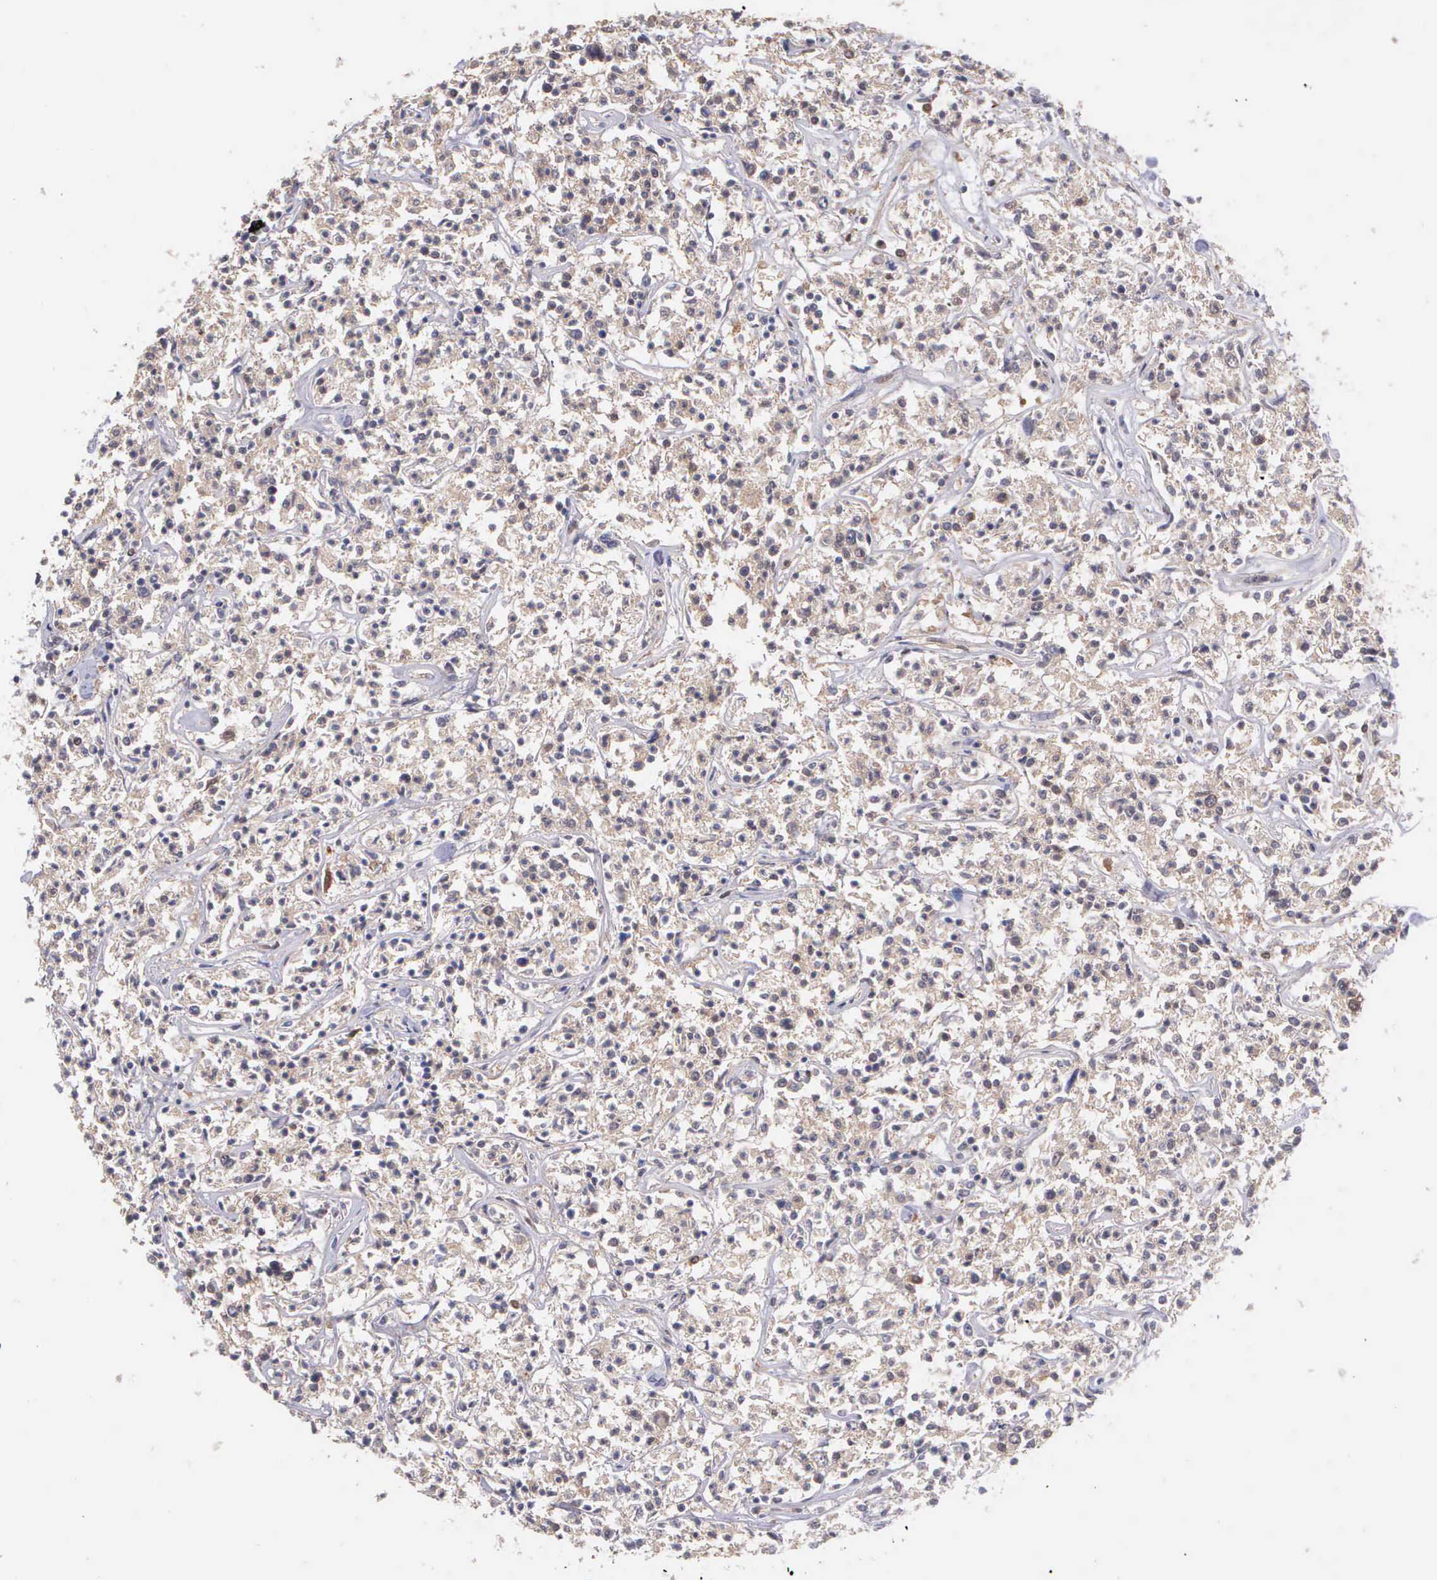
{"staining": {"intensity": "negative", "quantity": "none", "location": "none"}, "tissue": "lymphoma", "cell_type": "Tumor cells", "image_type": "cancer", "snomed": [{"axis": "morphology", "description": "Malignant lymphoma, non-Hodgkin's type, Low grade"}, {"axis": "topography", "description": "Small intestine"}], "caption": "This is an immunohistochemistry image of lymphoma. There is no staining in tumor cells.", "gene": "BID", "patient": {"sex": "female", "age": 59}}